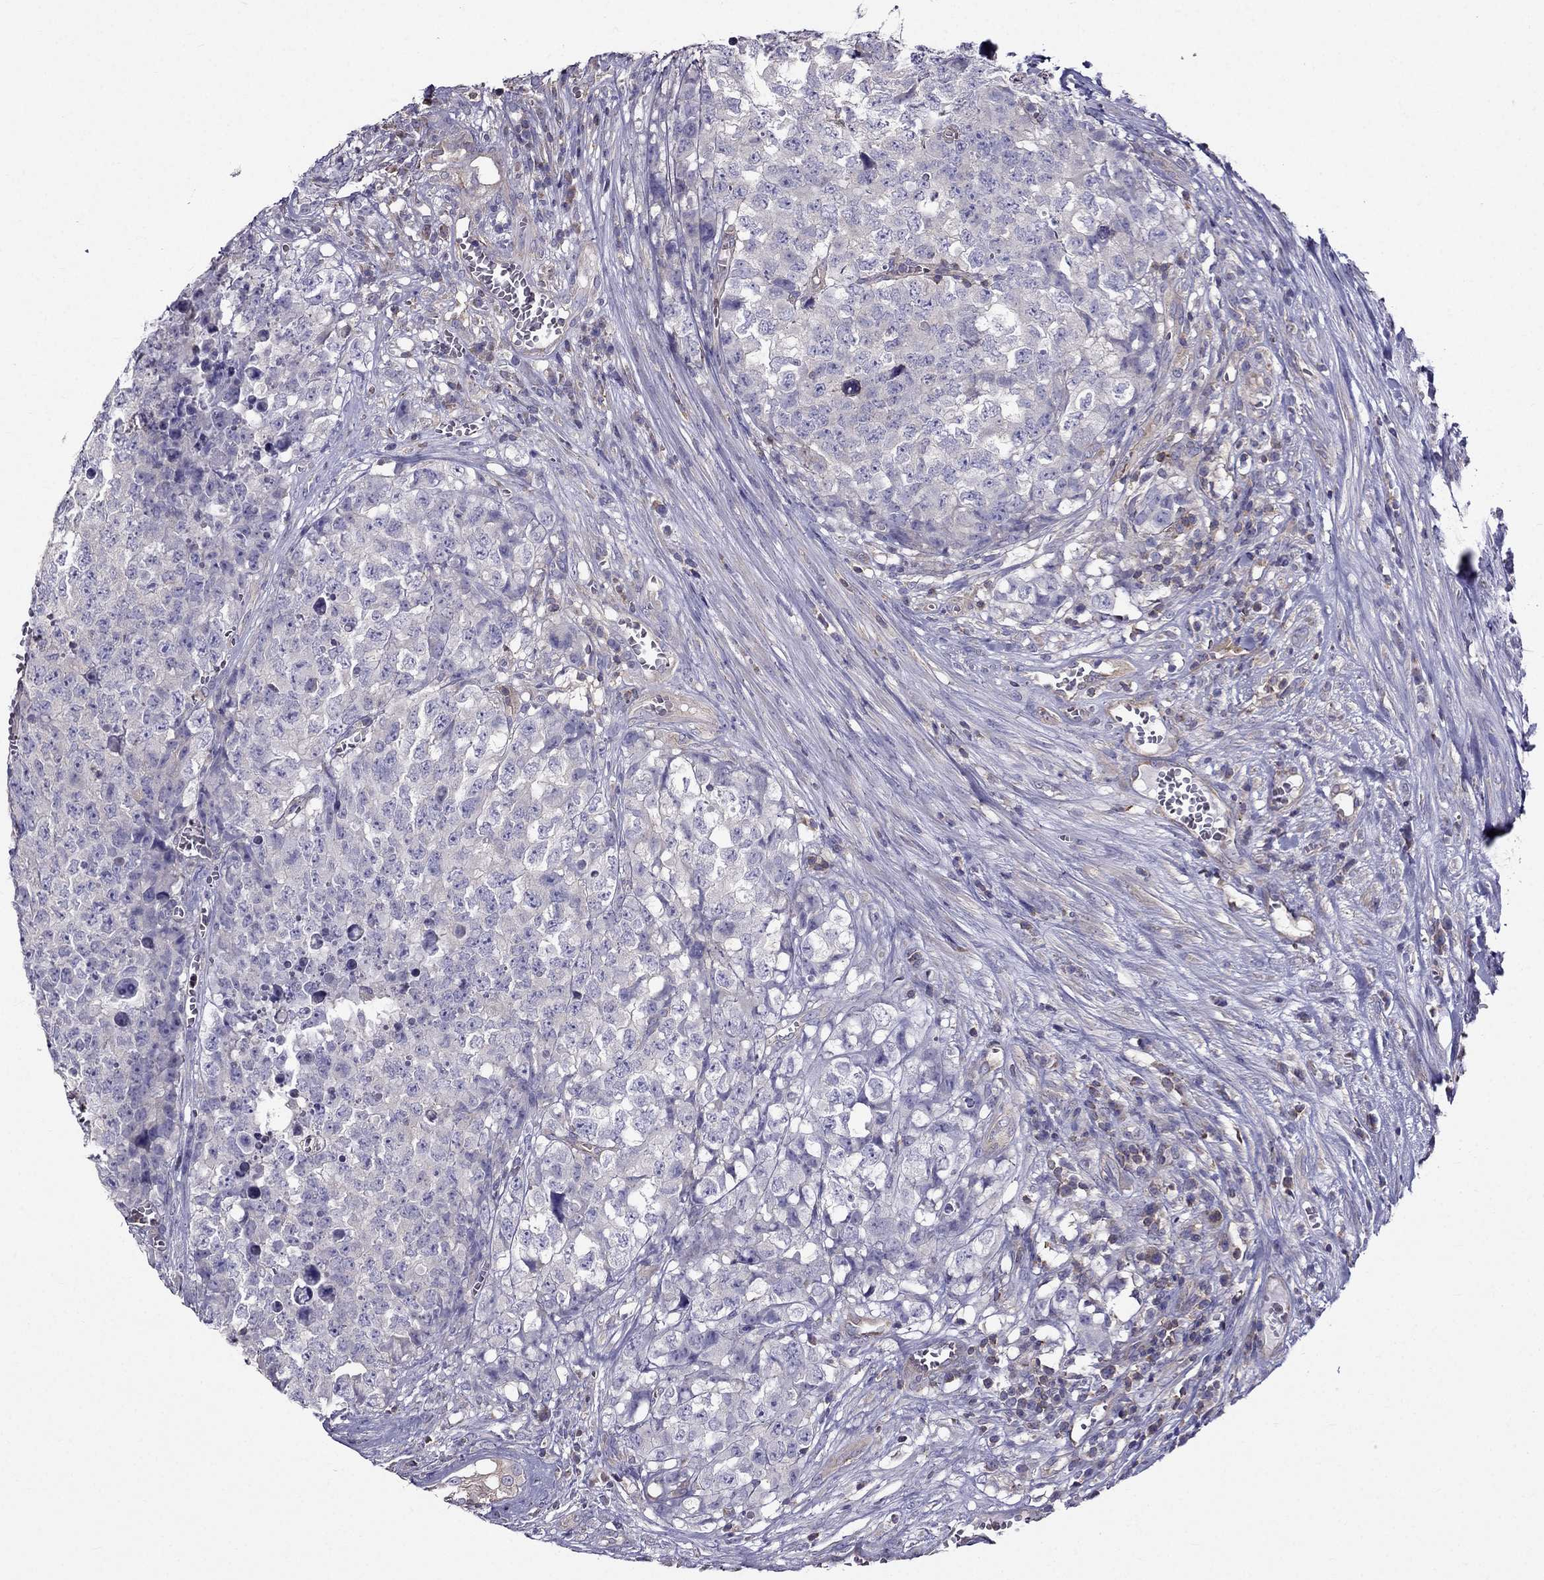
{"staining": {"intensity": "negative", "quantity": "none", "location": "none"}, "tissue": "testis cancer", "cell_type": "Tumor cells", "image_type": "cancer", "snomed": [{"axis": "morphology", "description": "Carcinoma, Embryonal, NOS"}, {"axis": "topography", "description": "Testis"}], "caption": "This is an immunohistochemistry (IHC) photomicrograph of testis cancer (embryonal carcinoma). There is no expression in tumor cells.", "gene": "AAK1", "patient": {"sex": "male", "age": 23}}